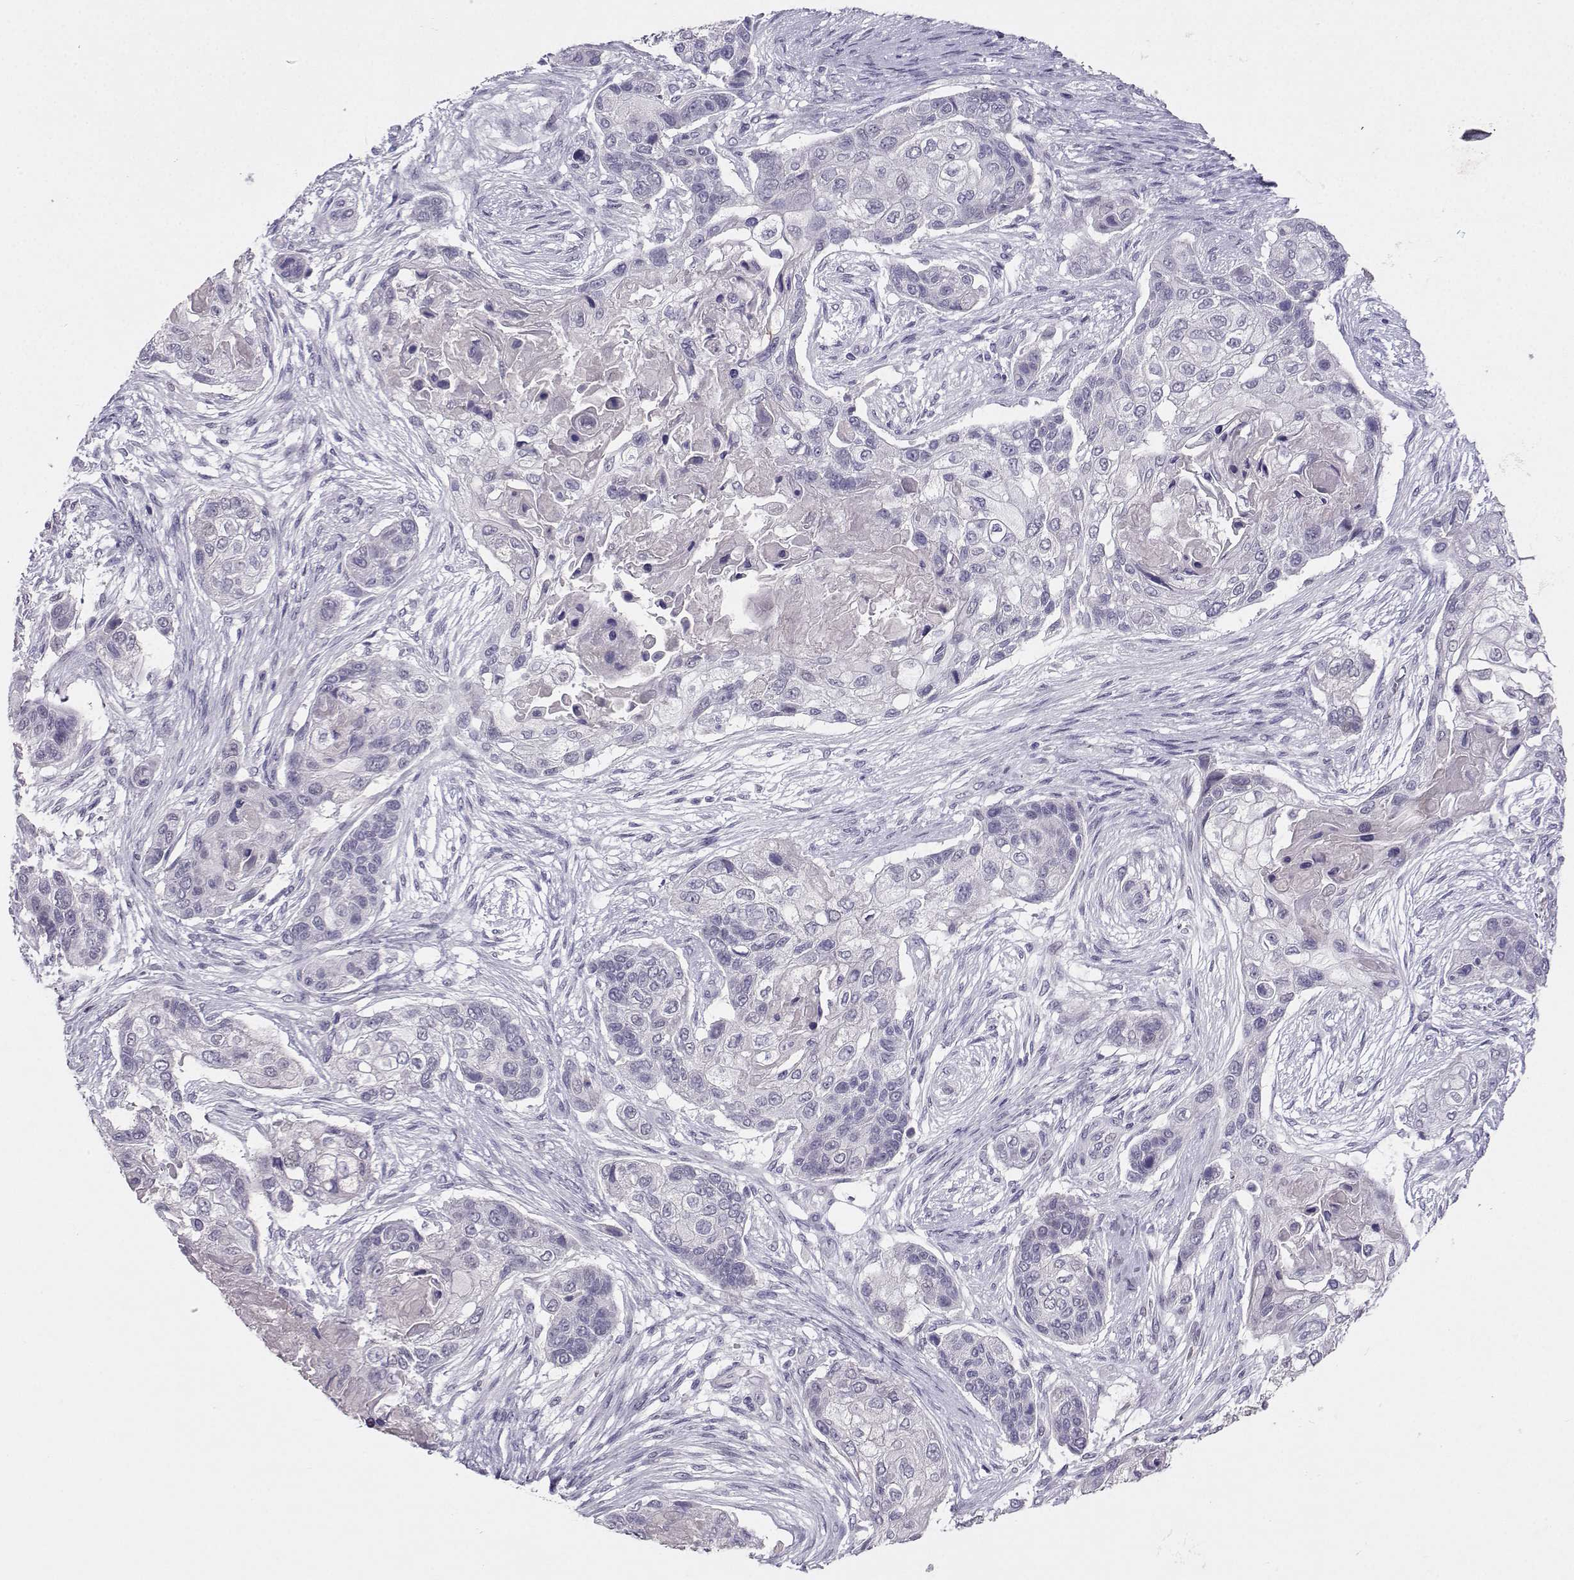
{"staining": {"intensity": "weak", "quantity": "<25%", "location": "cytoplasmic/membranous"}, "tissue": "lung cancer", "cell_type": "Tumor cells", "image_type": "cancer", "snomed": [{"axis": "morphology", "description": "Squamous cell carcinoma, NOS"}, {"axis": "topography", "description": "Lung"}], "caption": "A high-resolution photomicrograph shows immunohistochemistry staining of lung cancer, which demonstrates no significant positivity in tumor cells.", "gene": "CARTPT", "patient": {"sex": "male", "age": 69}}